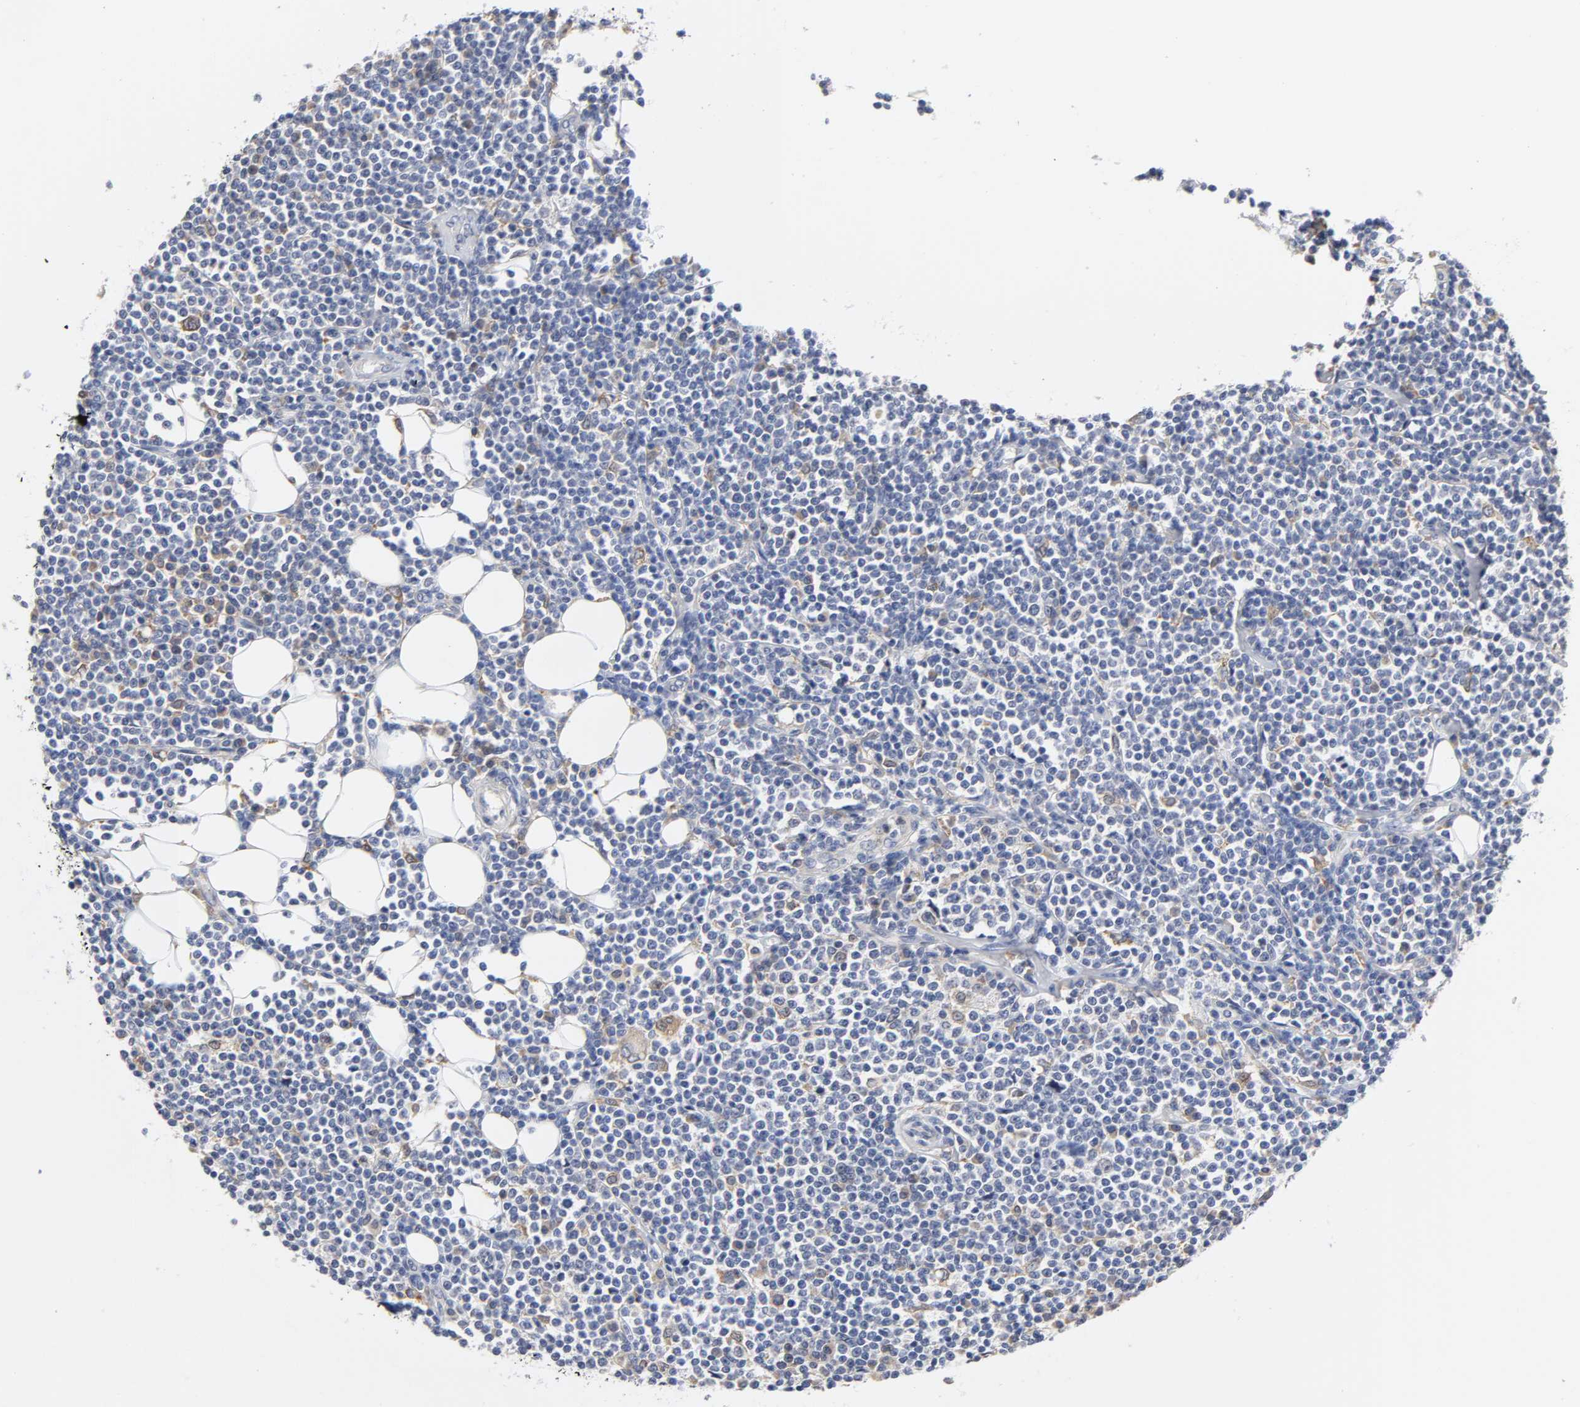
{"staining": {"intensity": "weak", "quantity": "<25%", "location": "cytoplasmic/membranous"}, "tissue": "lymphoma", "cell_type": "Tumor cells", "image_type": "cancer", "snomed": [{"axis": "morphology", "description": "Malignant lymphoma, non-Hodgkin's type, Low grade"}, {"axis": "topography", "description": "Soft tissue"}], "caption": "A histopathology image of lymphoma stained for a protein demonstrates no brown staining in tumor cells.", "gene": "HCK", "patient": {"sex": "male", "age": 92}}